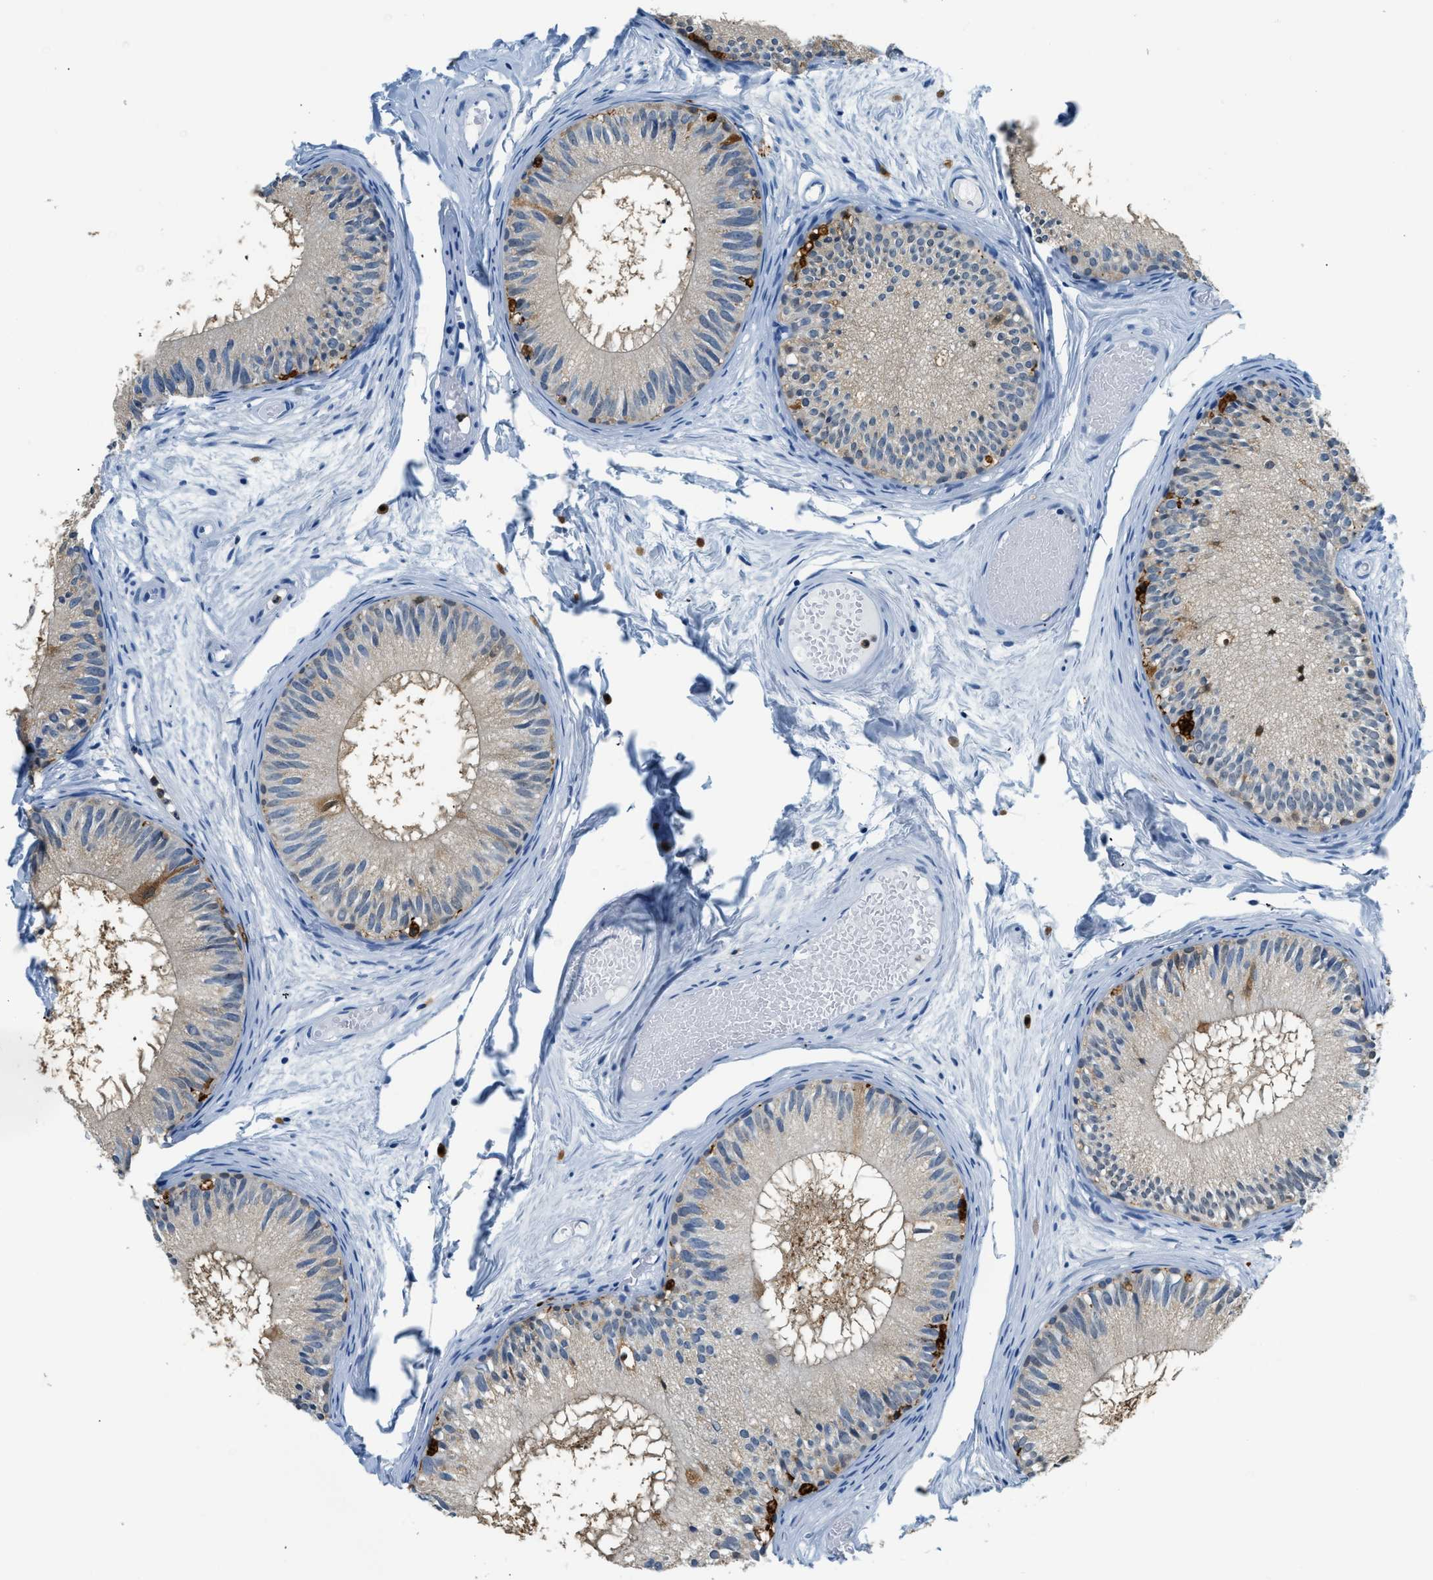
{"staining": {"intensity": "negative", "quantity": "none", "location": "none"}, "tissue": "epididymis", "cell_type": "Glandular cells", "image_type": "normal", "snomed": [{"axis": "morphology", "description": "Normal tissue, NOS"}, {"axis": "topography", "description": "Epididymis"}], "caption": "IHC photomicrograph of unremarkable epididymis: human epididymis stained with DAB shows no significant protein staining in glandular cells.", "gene": "CAPG", "patient": {"sex": "male", "age": 46}}